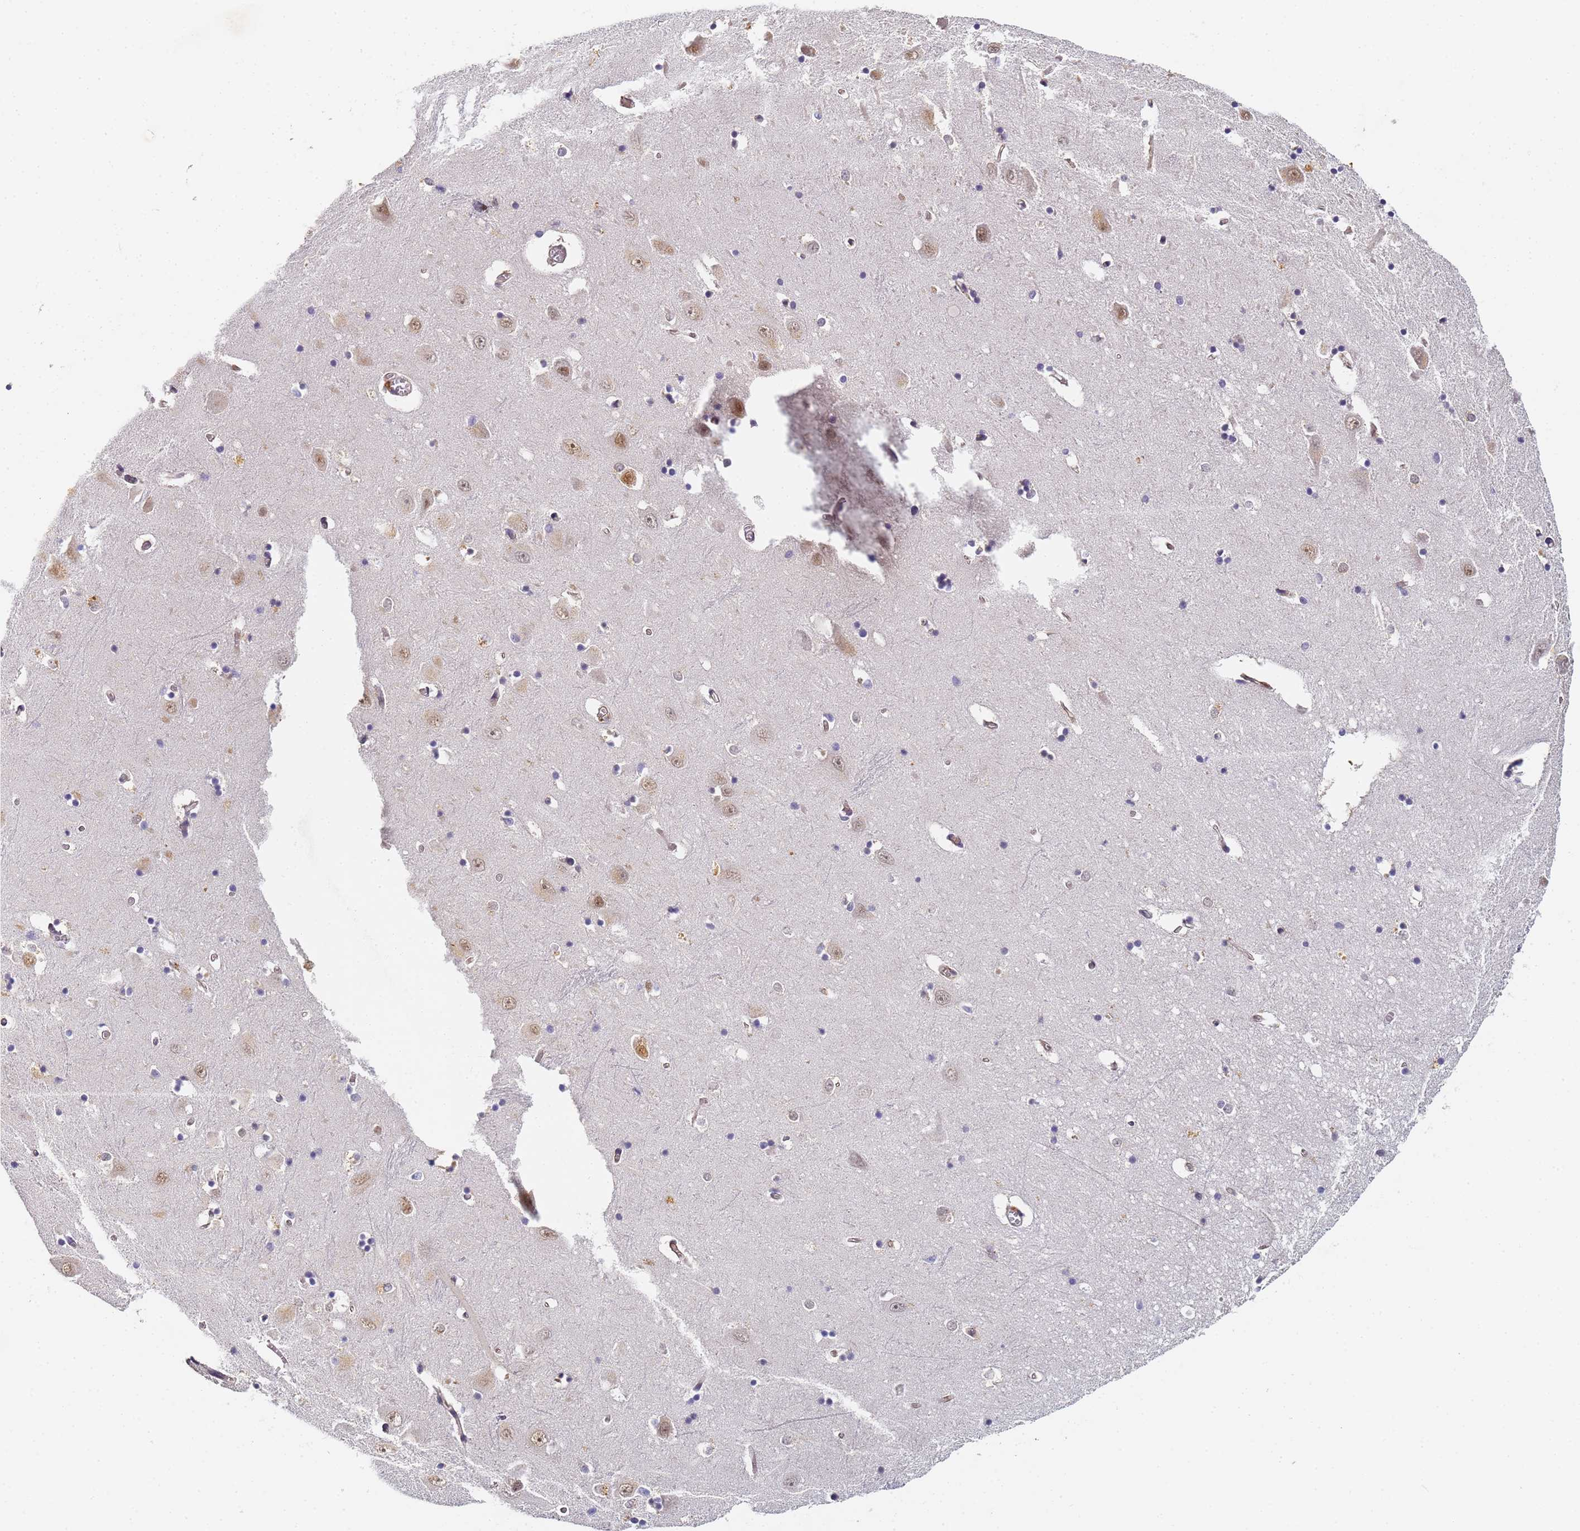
{"staining": {"intensity": "negative", "quantity": "none", "location": "none"}, "tissue": "hippocampus", "cell_type": "Glial cells", "image_type": "normal", "snomed": [{"axis": "morphology", "description": "Normal tissue, NOS"}, {"axis": "topography", "description": "Hippocampus"}], "caption": "IHC of unremarkable hippocampus reveals no staining in glial cells.", "gene": "HMCES", "patient": {"sex": "male", "age": 70}}